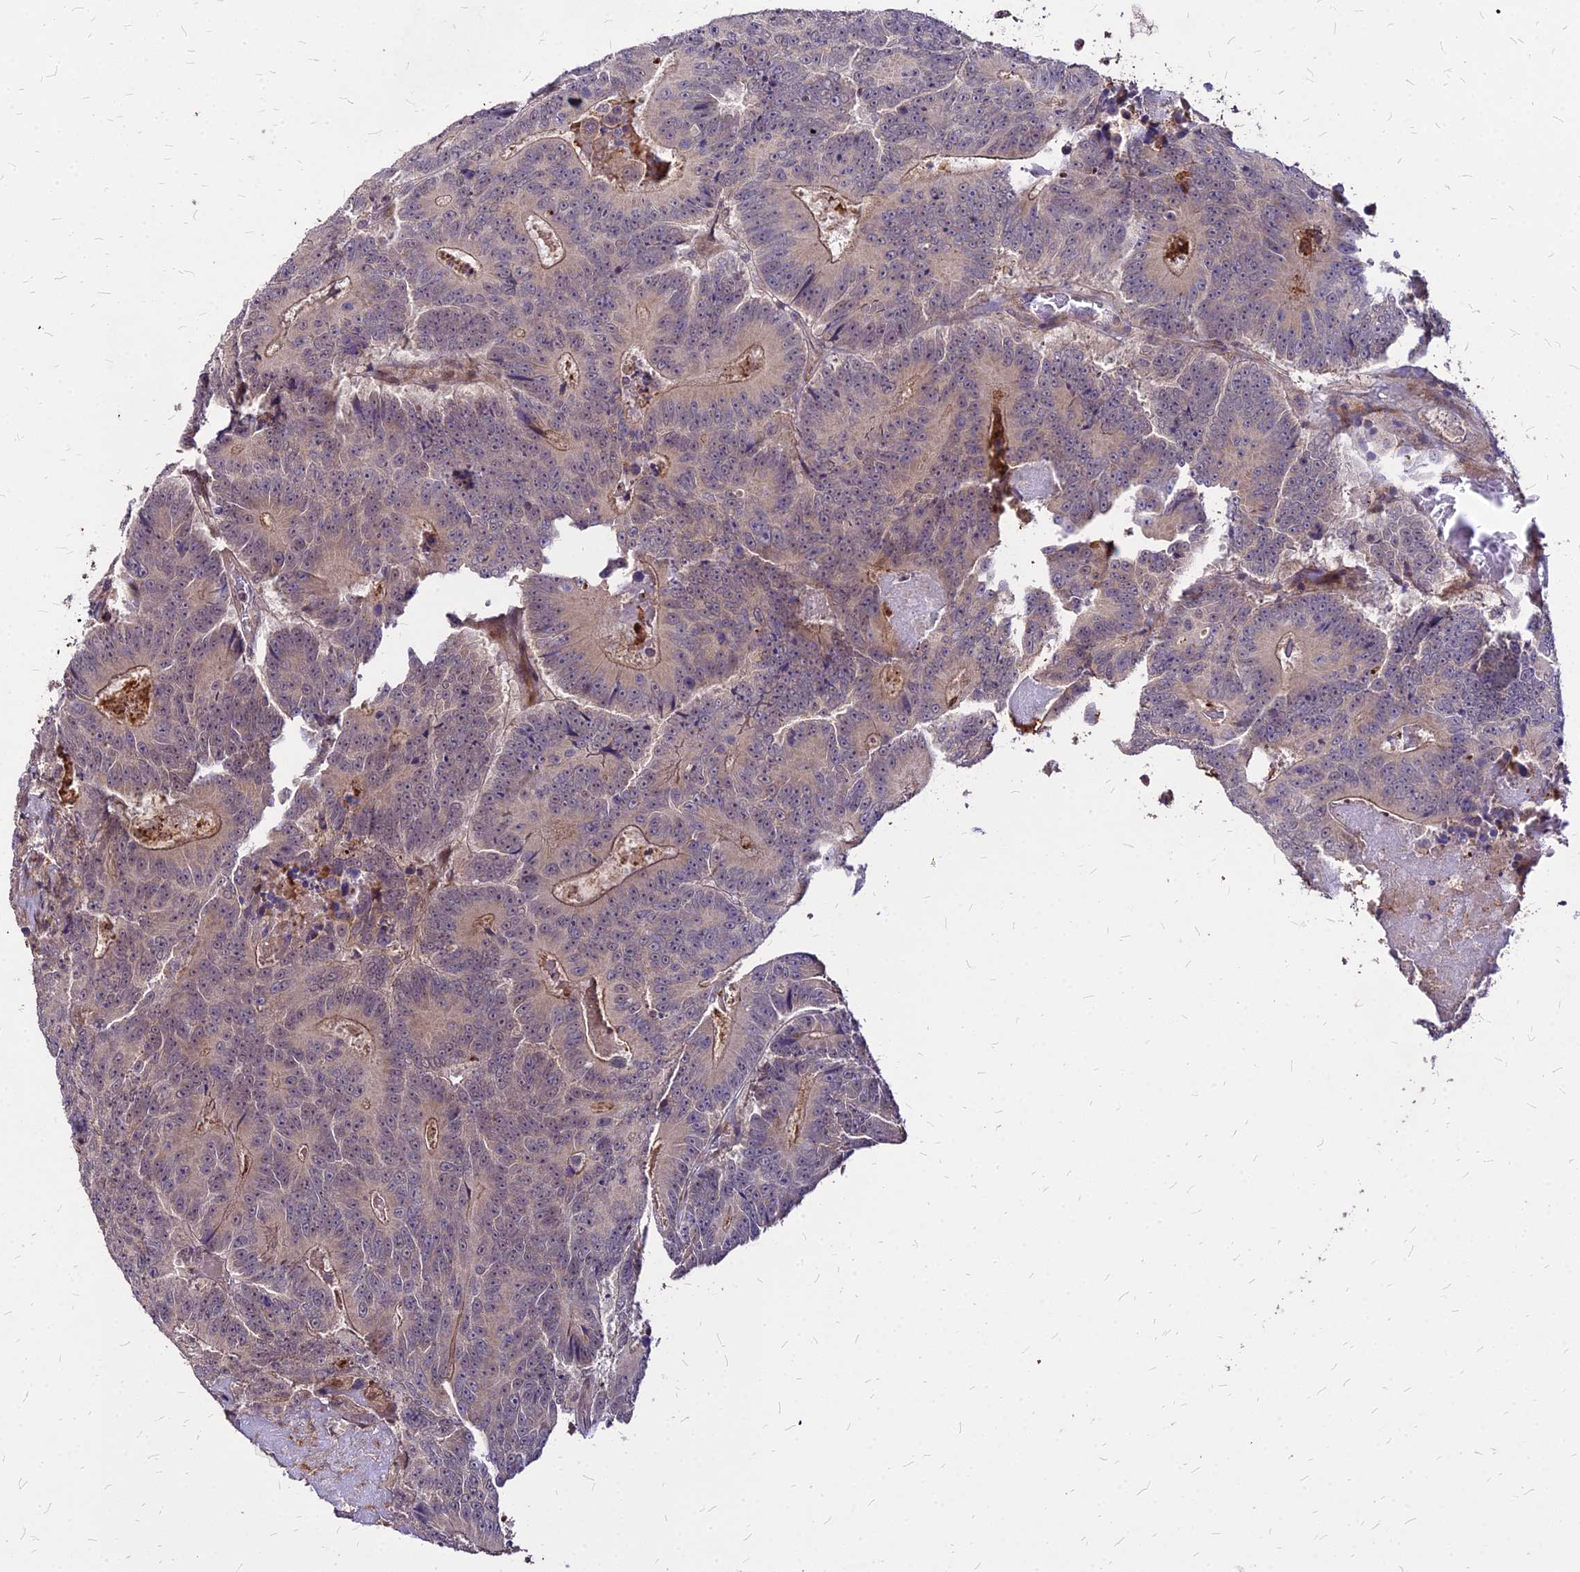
{"staining": {"intensity": "moderate", "quantity": "25%-75%", "location": "cytoplasmic/membranous"}, "tissue": "colorectal cancer", "cell_type": "Tumor cells", "image_type": "cancer", "snomed": [{"axis": "morphology", "description": "Adenocarcinoma, NOS"}, {"axis": "topography", "description": "Colon"}], "caption": "A histopathology image of colorectal adenocarcinoma stained for a protein exhibits moderate cytoplasmic/membranous brown staining in tumor cells. (Brightfield microscopy of DAB IHC at high magnification).", "gene": "APBA3", "patient": {"sex": "male", "age": 83}}